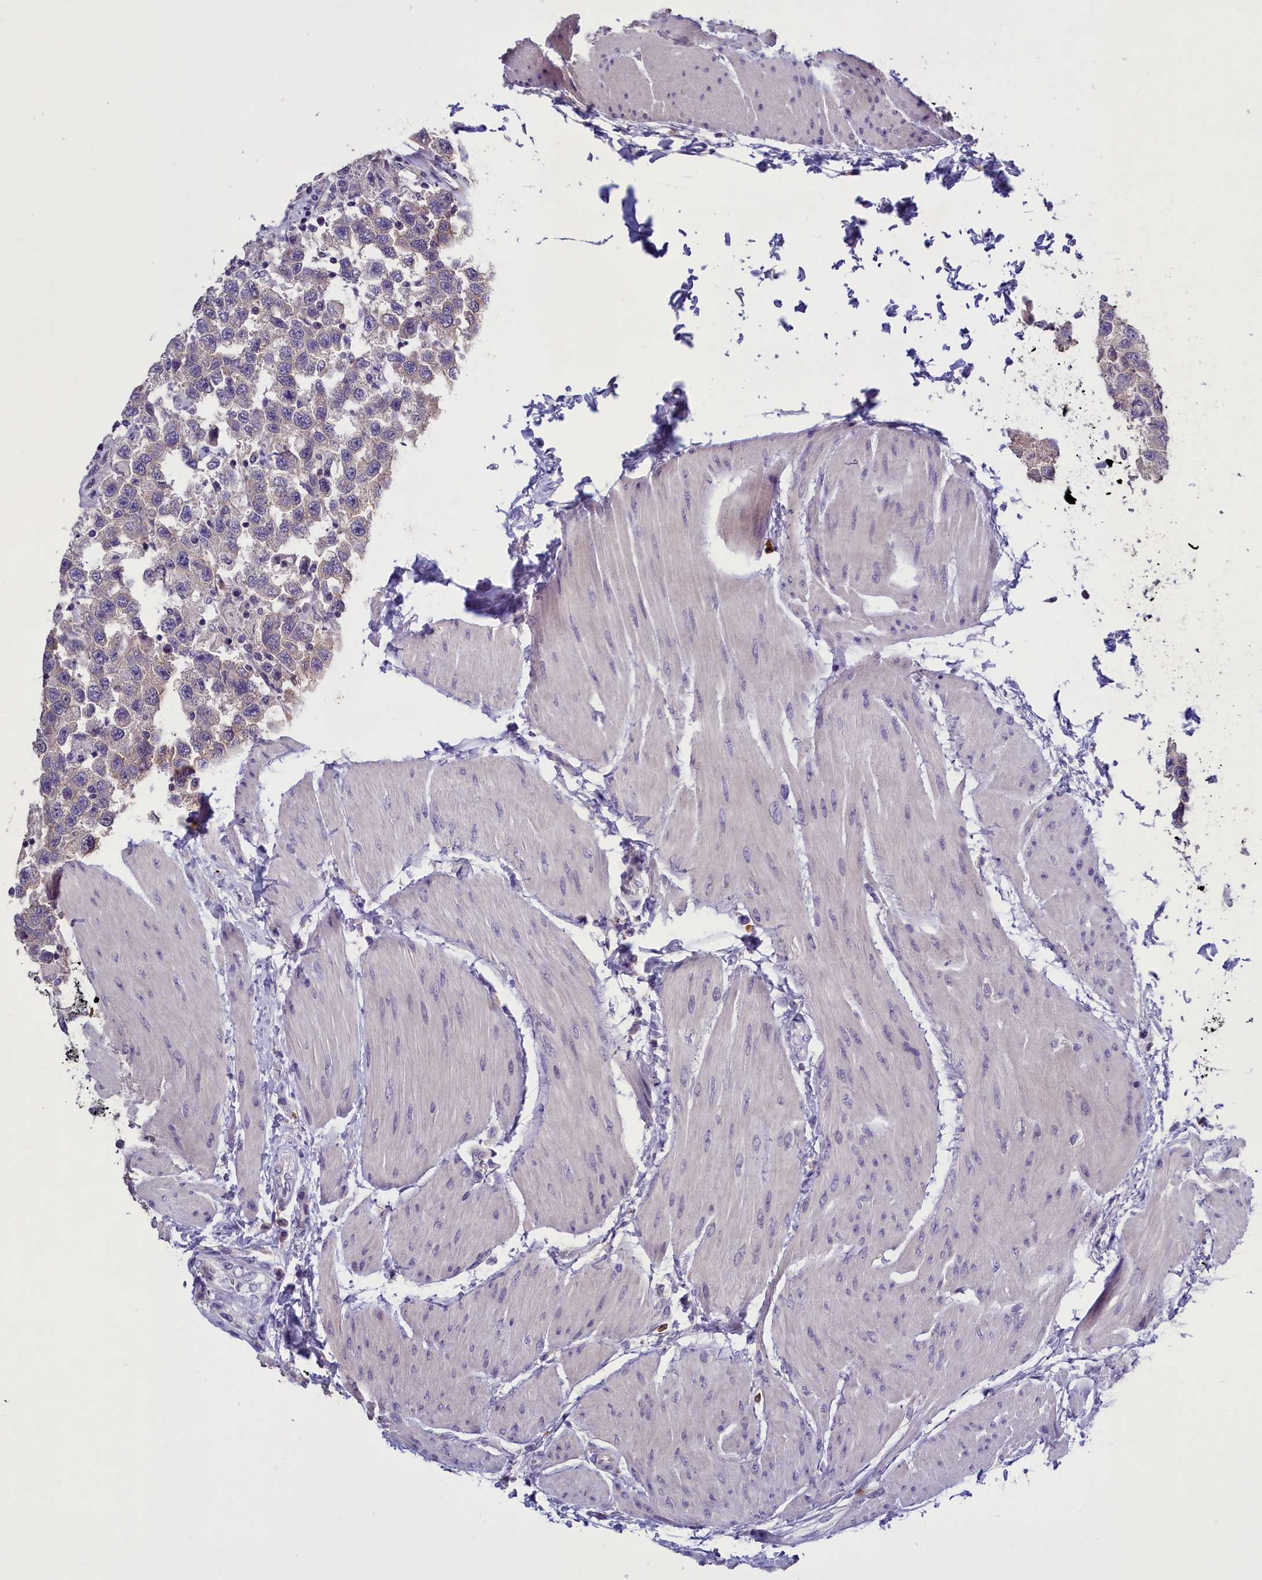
{"staining": {"intensity": "negative", "quantity": "none", "location": "none"}, "tissue": "testis cancer", "cell_type": "Tumor cells", "image_type": "cancer", "snomed": [{"axis": "morphology", "description": "Seminoma, NOS"}, {"axis": "topography", "description": "Testis"}], "caption": "High power microscopy micrograph of an IHC micrograph of testis cancer (seminoma), revealing no significant expression in tumor cells.", "gene": "ENPP6", "patient": {"sex": "male", "age": 41}}